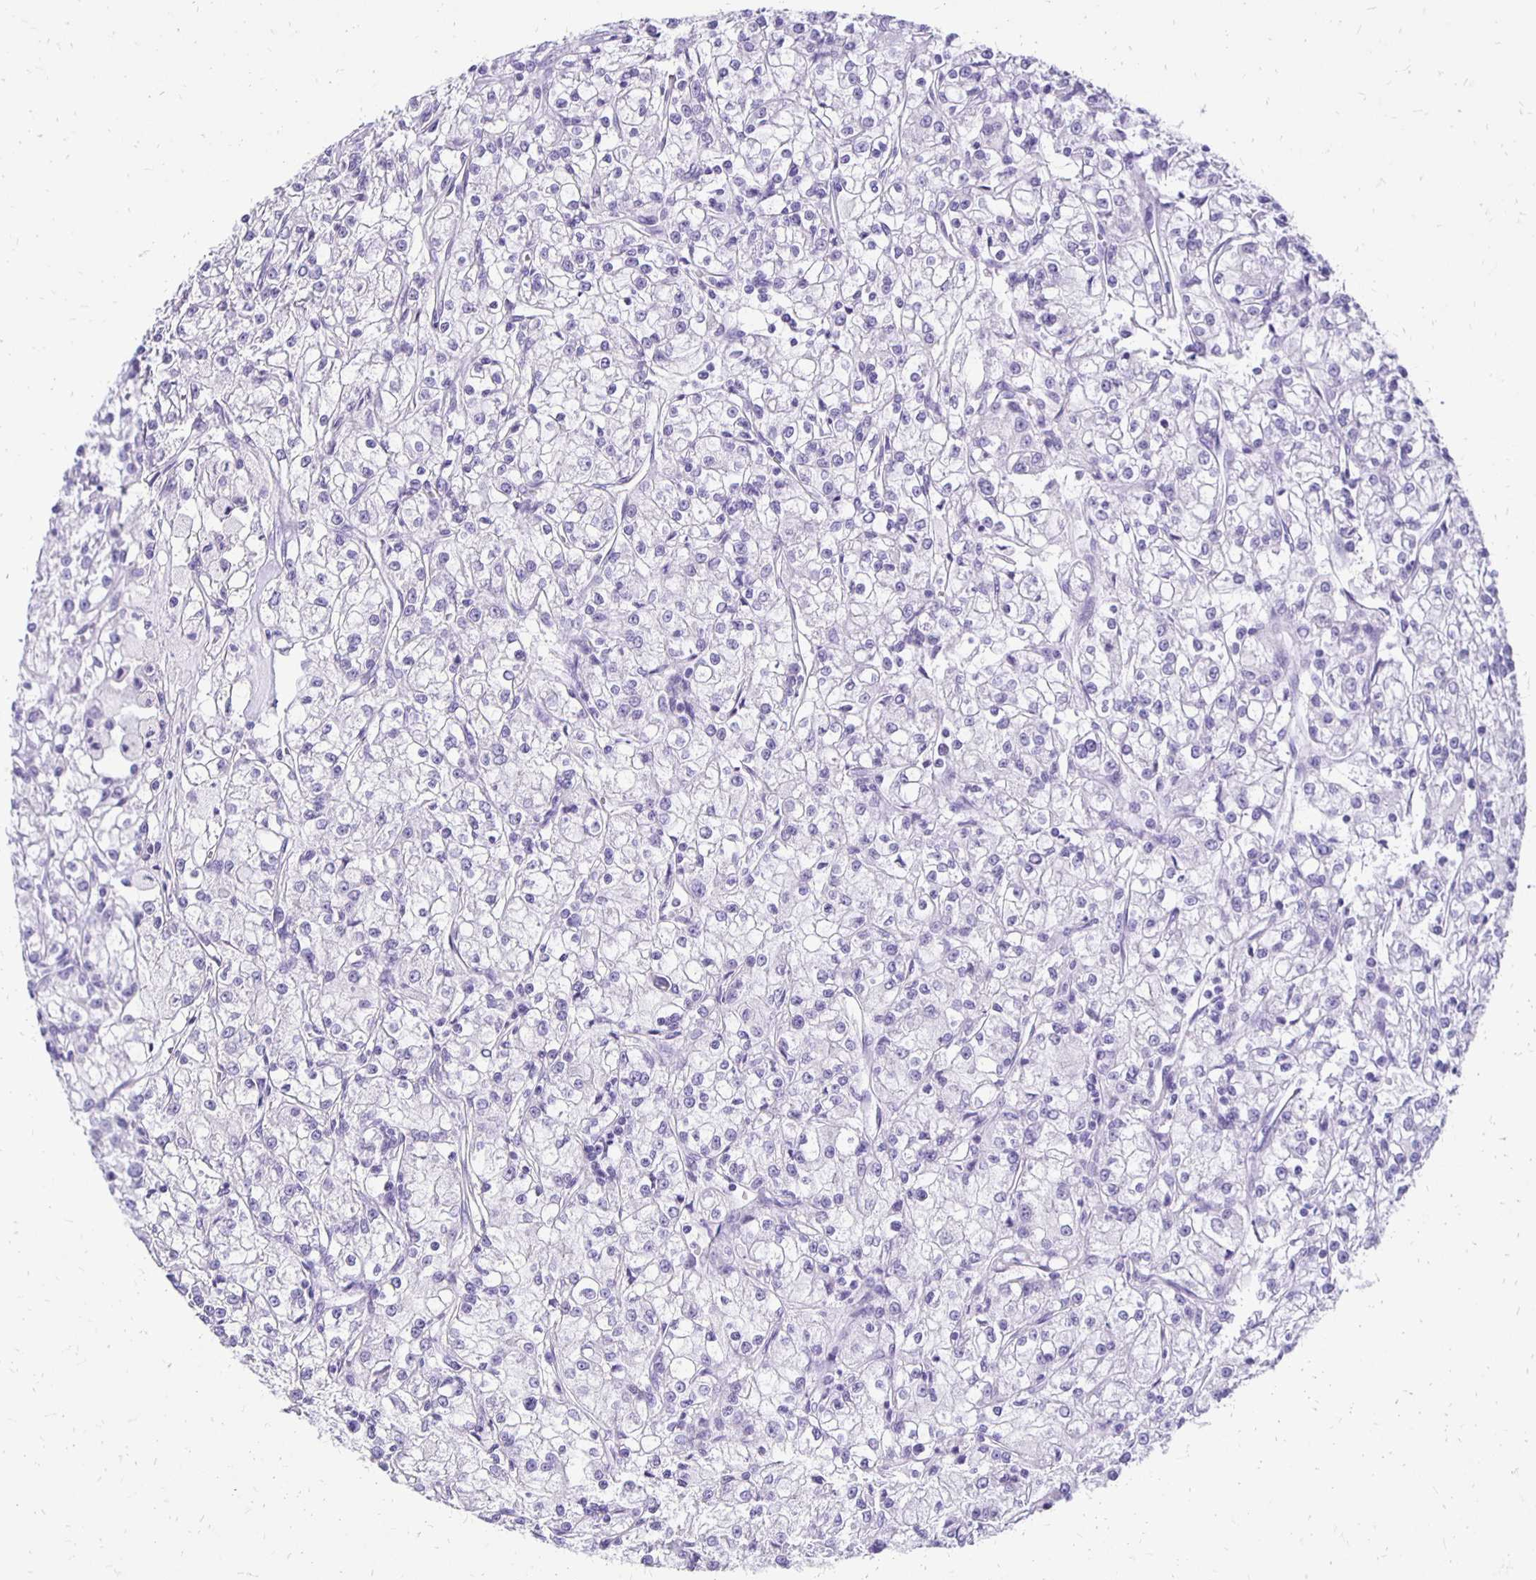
{"staining": {"intensity": "negative", "quantity": "none", "location": "none"}, "tissue": "renal cancer", "cell_type": "Tumor cells", "image_type": "cancer", "snomed": [{"axis": "morphology", "description": "Adenocarcinoma, NOS"}, {"axis": "topography", "description": "Kidney"}], "caption": "High power microscopy photomicrograph of an immunohistochemistry (IHC) histopathology image of renal adenocarcinoma, revealing no significant expression in tumor cells. (DAB IHC, high magnification).", "gene": "ANKRD45", "patient": {"sex": "female", "age": 59}}